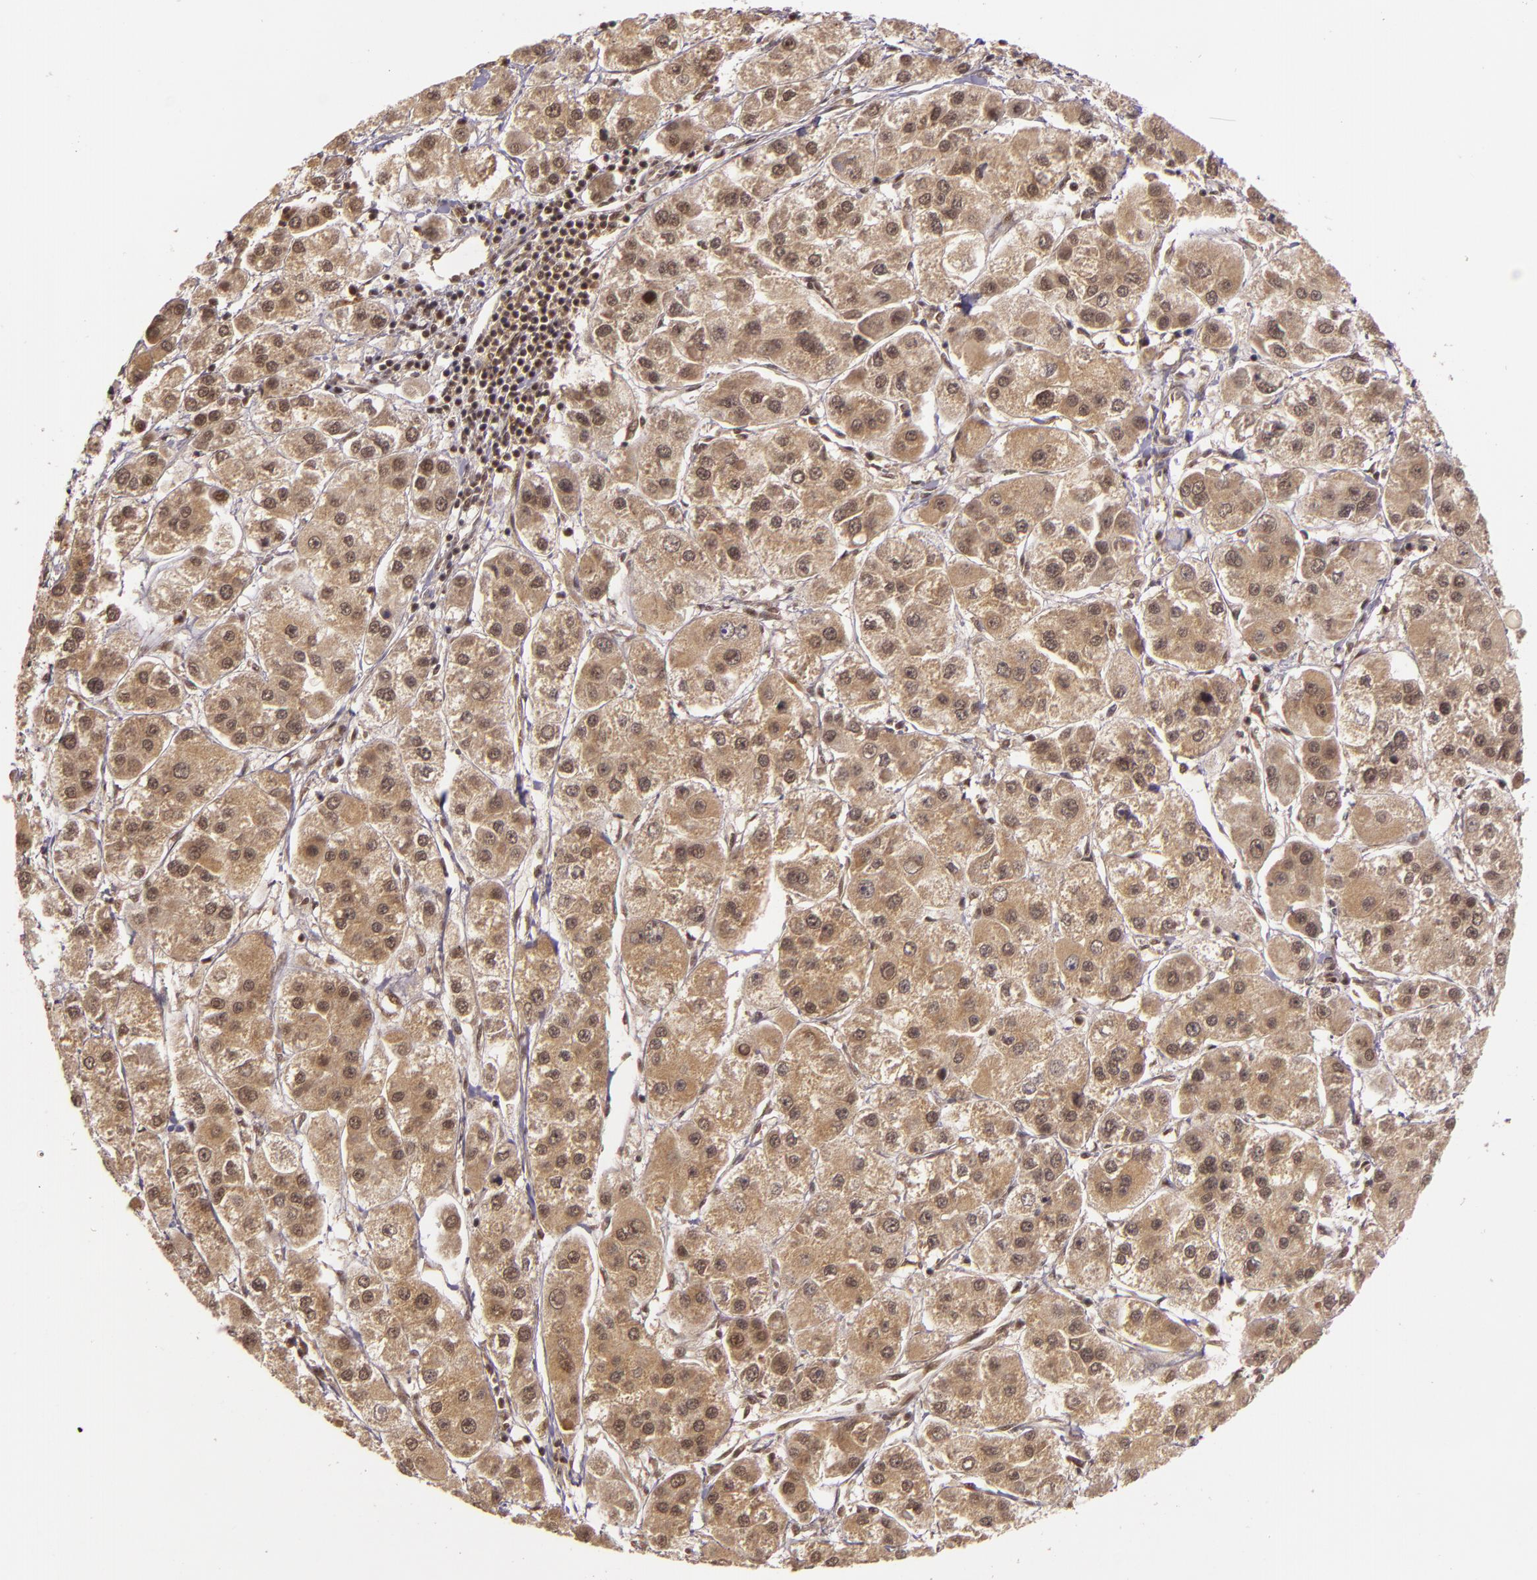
{"staining": {"intensity": "moderate", "quantity": ">75%", "location": "cytoplasmic/membranous"}, "tissue": "liver cancer", "cell_type": "Tumor cells", "image_type": "cancer", "snomed": [{"axis": "morphology", "description": "Carcinoma, Hepatocellular, NOS"}, {"axis": "topography", "description": "Liver"}], "caption": "Human liver cancer (hepatocellular carcinoma) stained for a protein (brown) shows moderate cytoplasmic/membranous positive expression in approximately >75% of tumor cells.", "gene": "TXNRD2", "patient": {"sex": "female", "age": 85}}